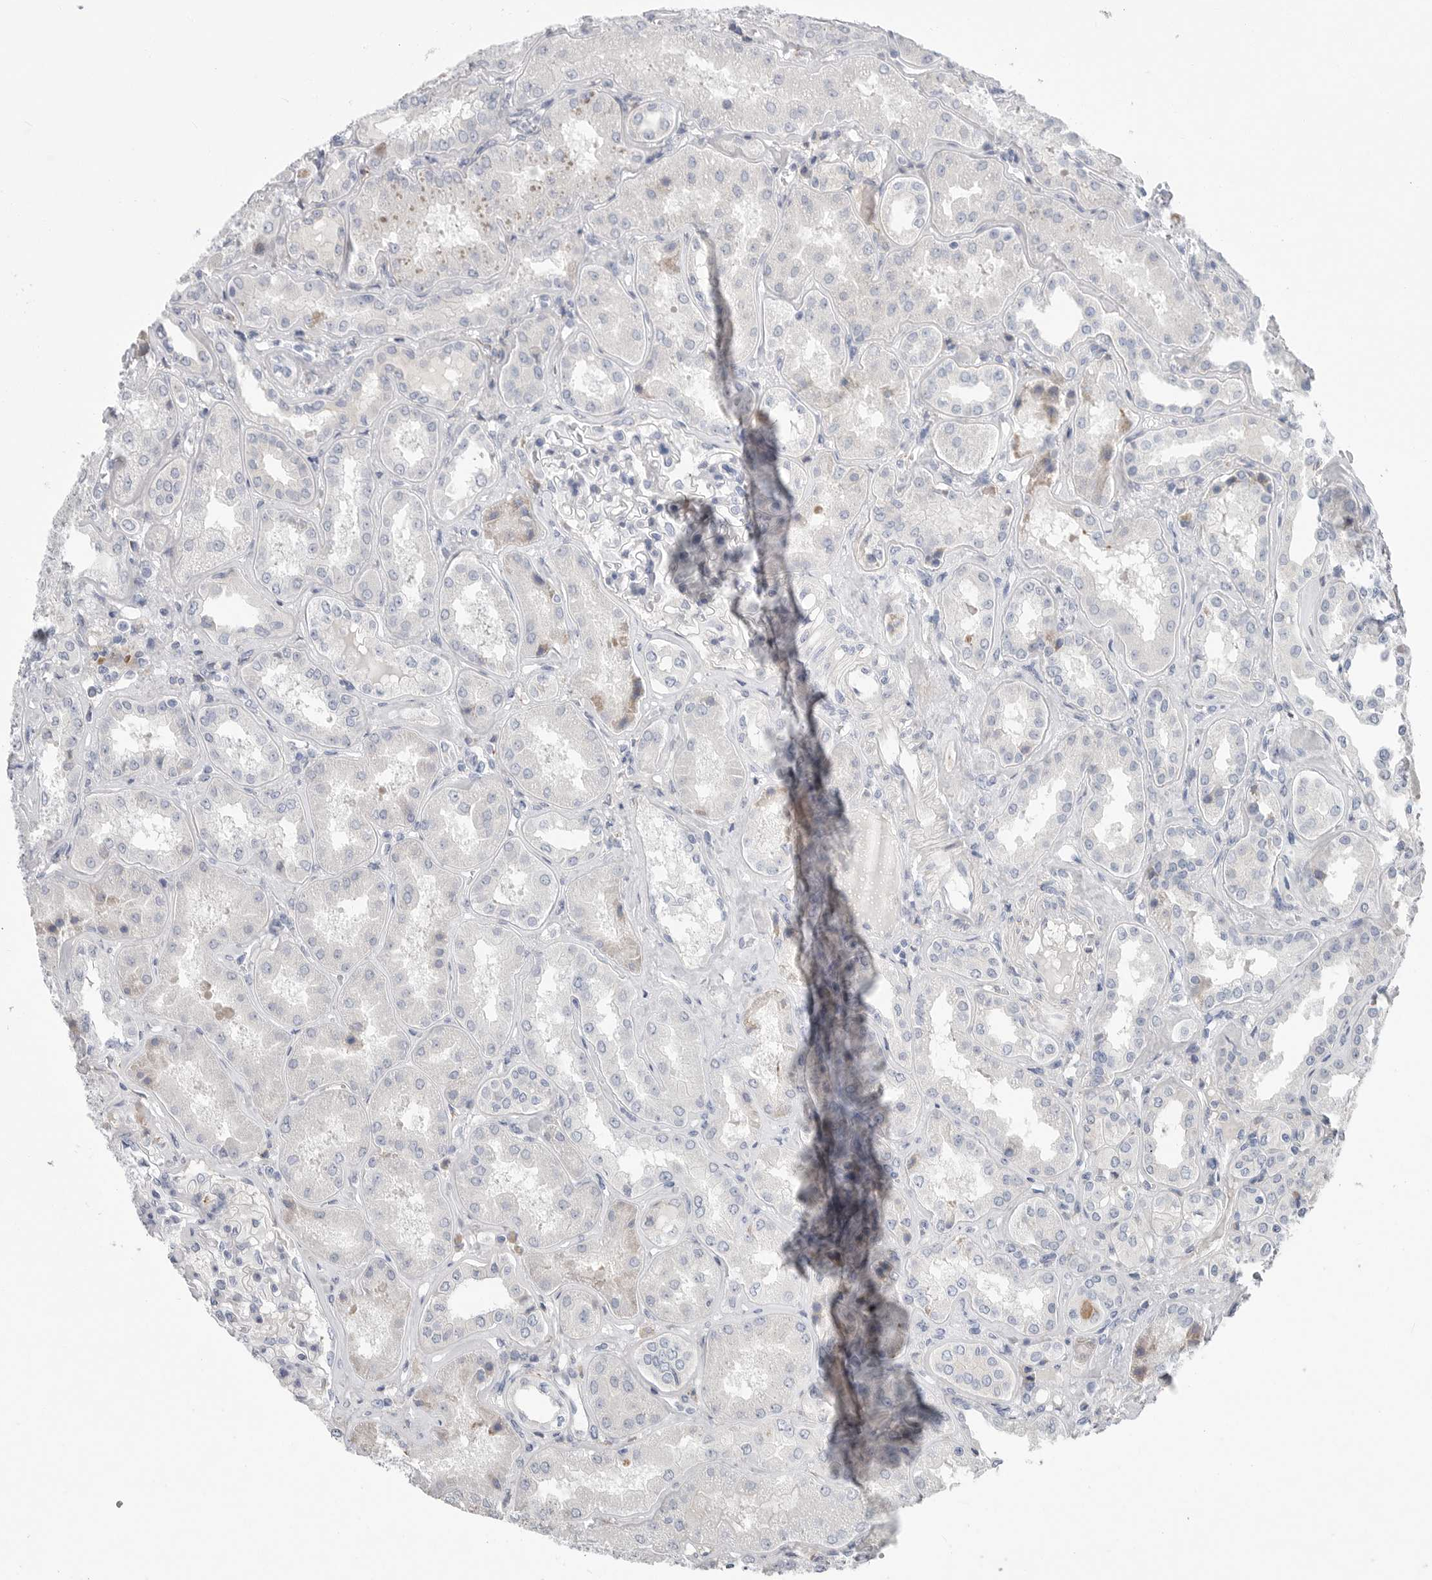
{"staining": {"intensity": "negative", "quantity": "none", "location": "none"}, "tissue": "kidney", "cell_type": "Cells in glomeruli", "image_type": "normal", "snomed": [{"axis": "morphology", "description": "Normal tissue, NOS"}, {"axis": "topography", "description": "Kidney"}], "caption": "Protein analysis of benign kidney reveals no significant staining in cells in glomeruli.", "gene": "CAMK2B", "patient": {"sex": "female", "age": 56}}